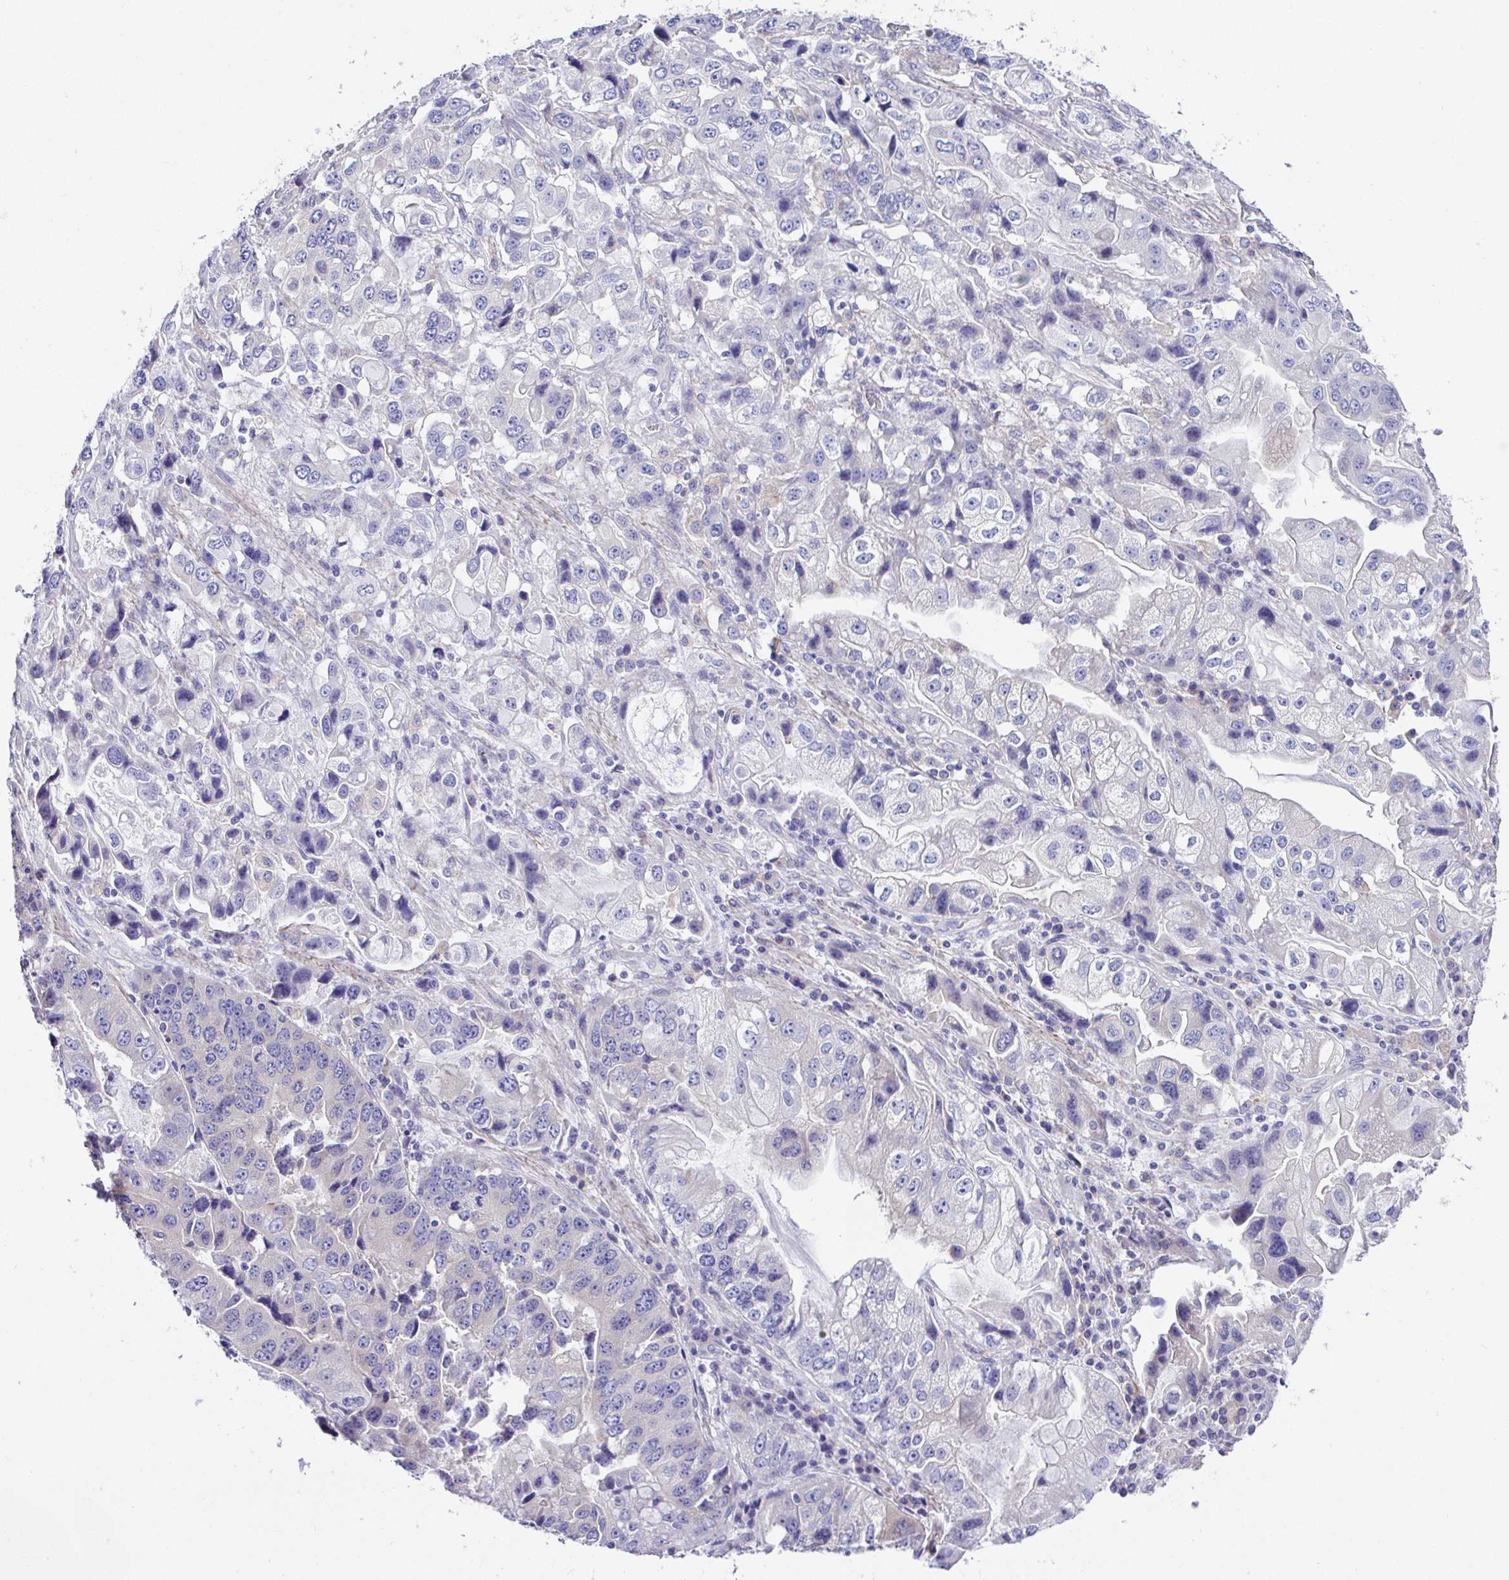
{"staining": {"intensity": "weak", "quantity": "<25%", "location": "cytoplasmic/membranous"}, "tissue": "stomach cancer", "cell_type": "Tumor cells", "image_type": "cancer", "snomed": [{"axis": "morphology", "description": "Adenocarcinoma, NOS"}, {"axis": "topography", "description": "Stomach, lower"}], "caption": "The micrograph displays no staining of tumor cells in stomach cancer (adenocarcinoma).", "gene": "OR4P4", "patient": {"sex": "female", "age": 93}}